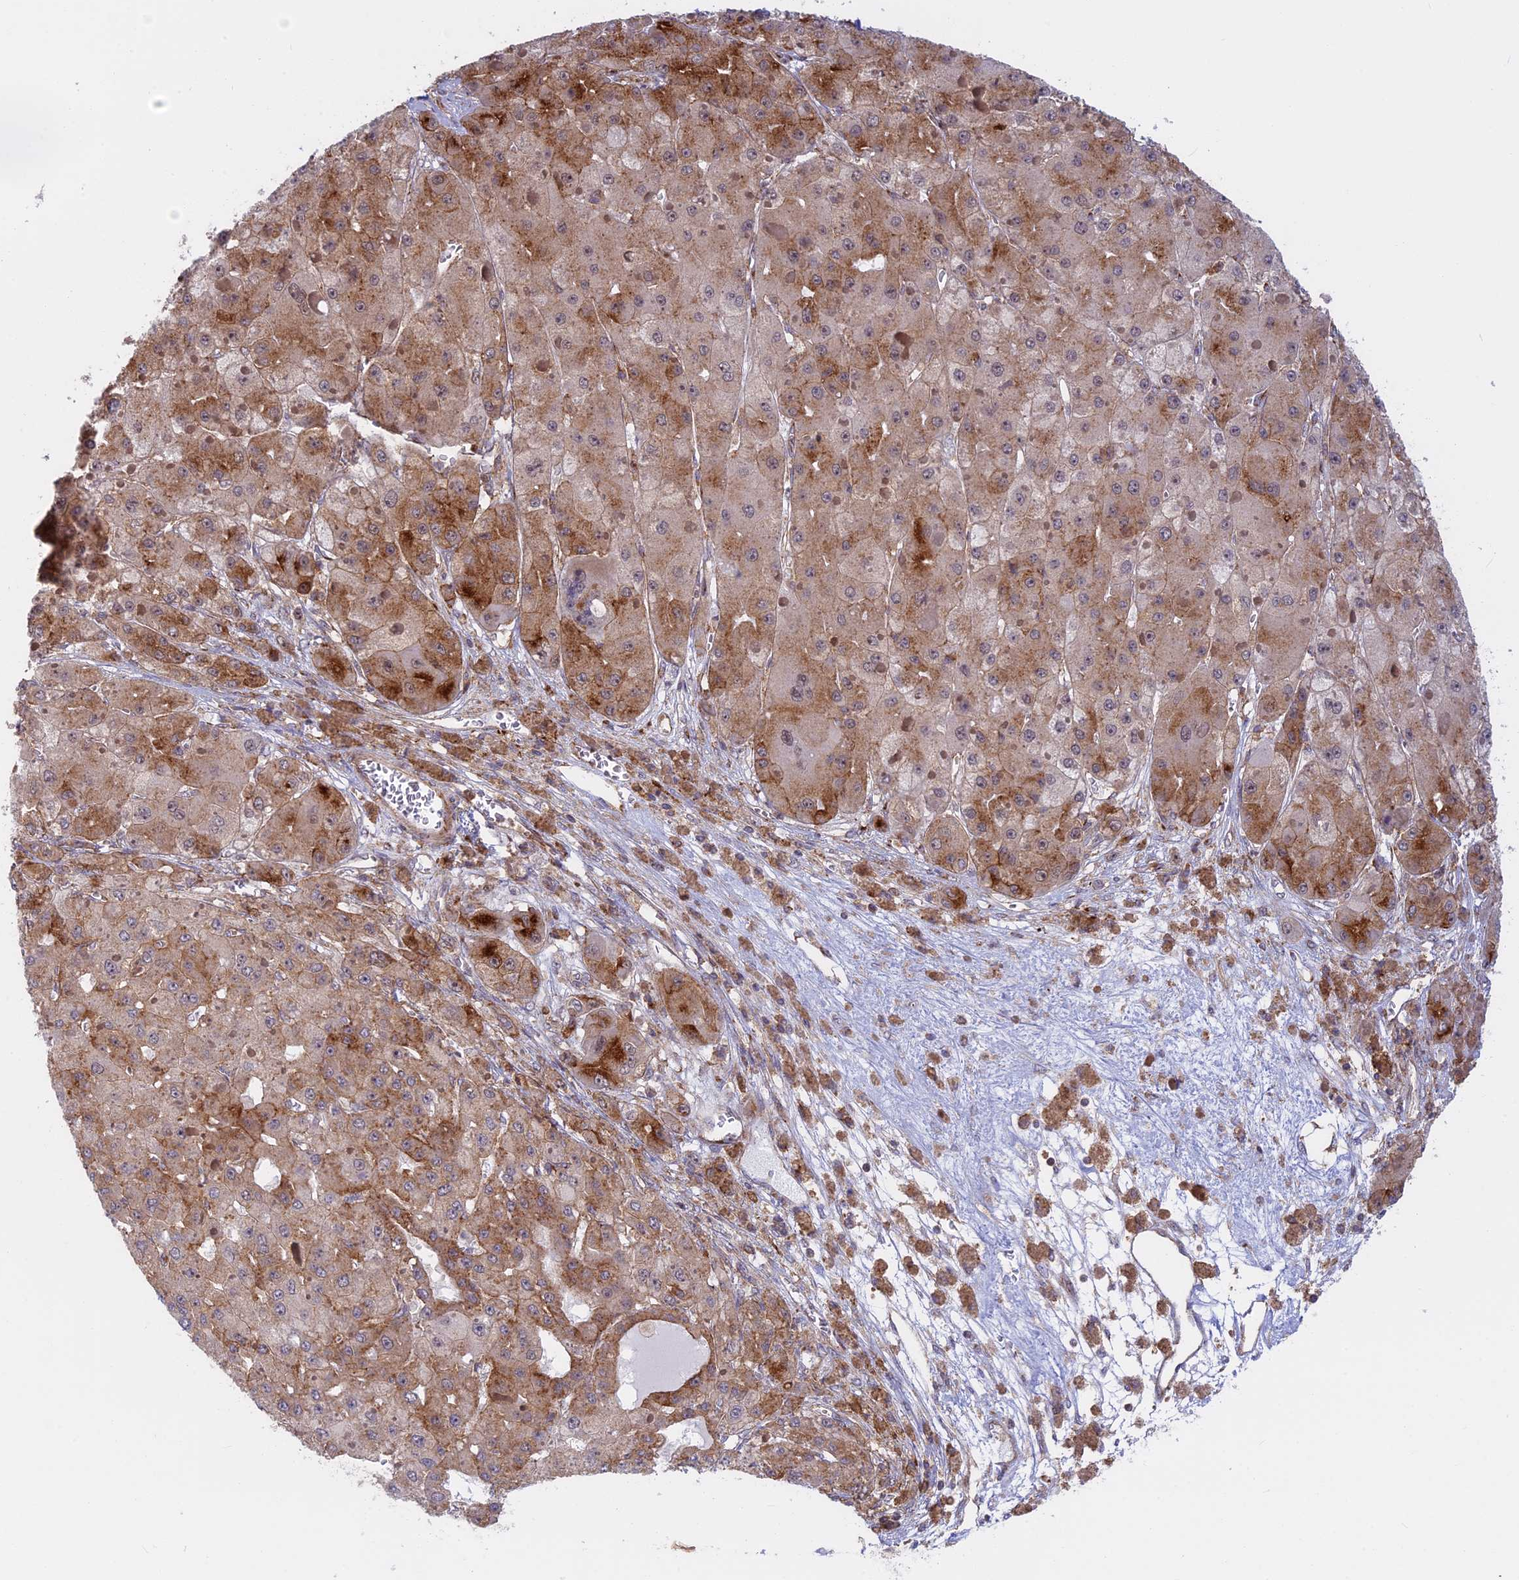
{"staining": {"intensity": "moderate", "quantity": "25%-75%", "location": "cytoplasmic/membranous"}, "tissue": "liver cancer", "cell_type": "Tumor cells", "image_type": "cancer", "snomed": [{"axis": "morphology", "description": "Carcinoma, Hepatocellular, NOS"}, {"axis": "topography", "description": "Liver"}], "caption": "Moderate cytoplasmic/membranous staining for a protein is identified in approximately 25%-75% of tumor cells of hepatocellular carcinoma (liver) using immunohistochemistry.", "gene": "CLINT1", "patient": {"sex": "female", "age": 73}}